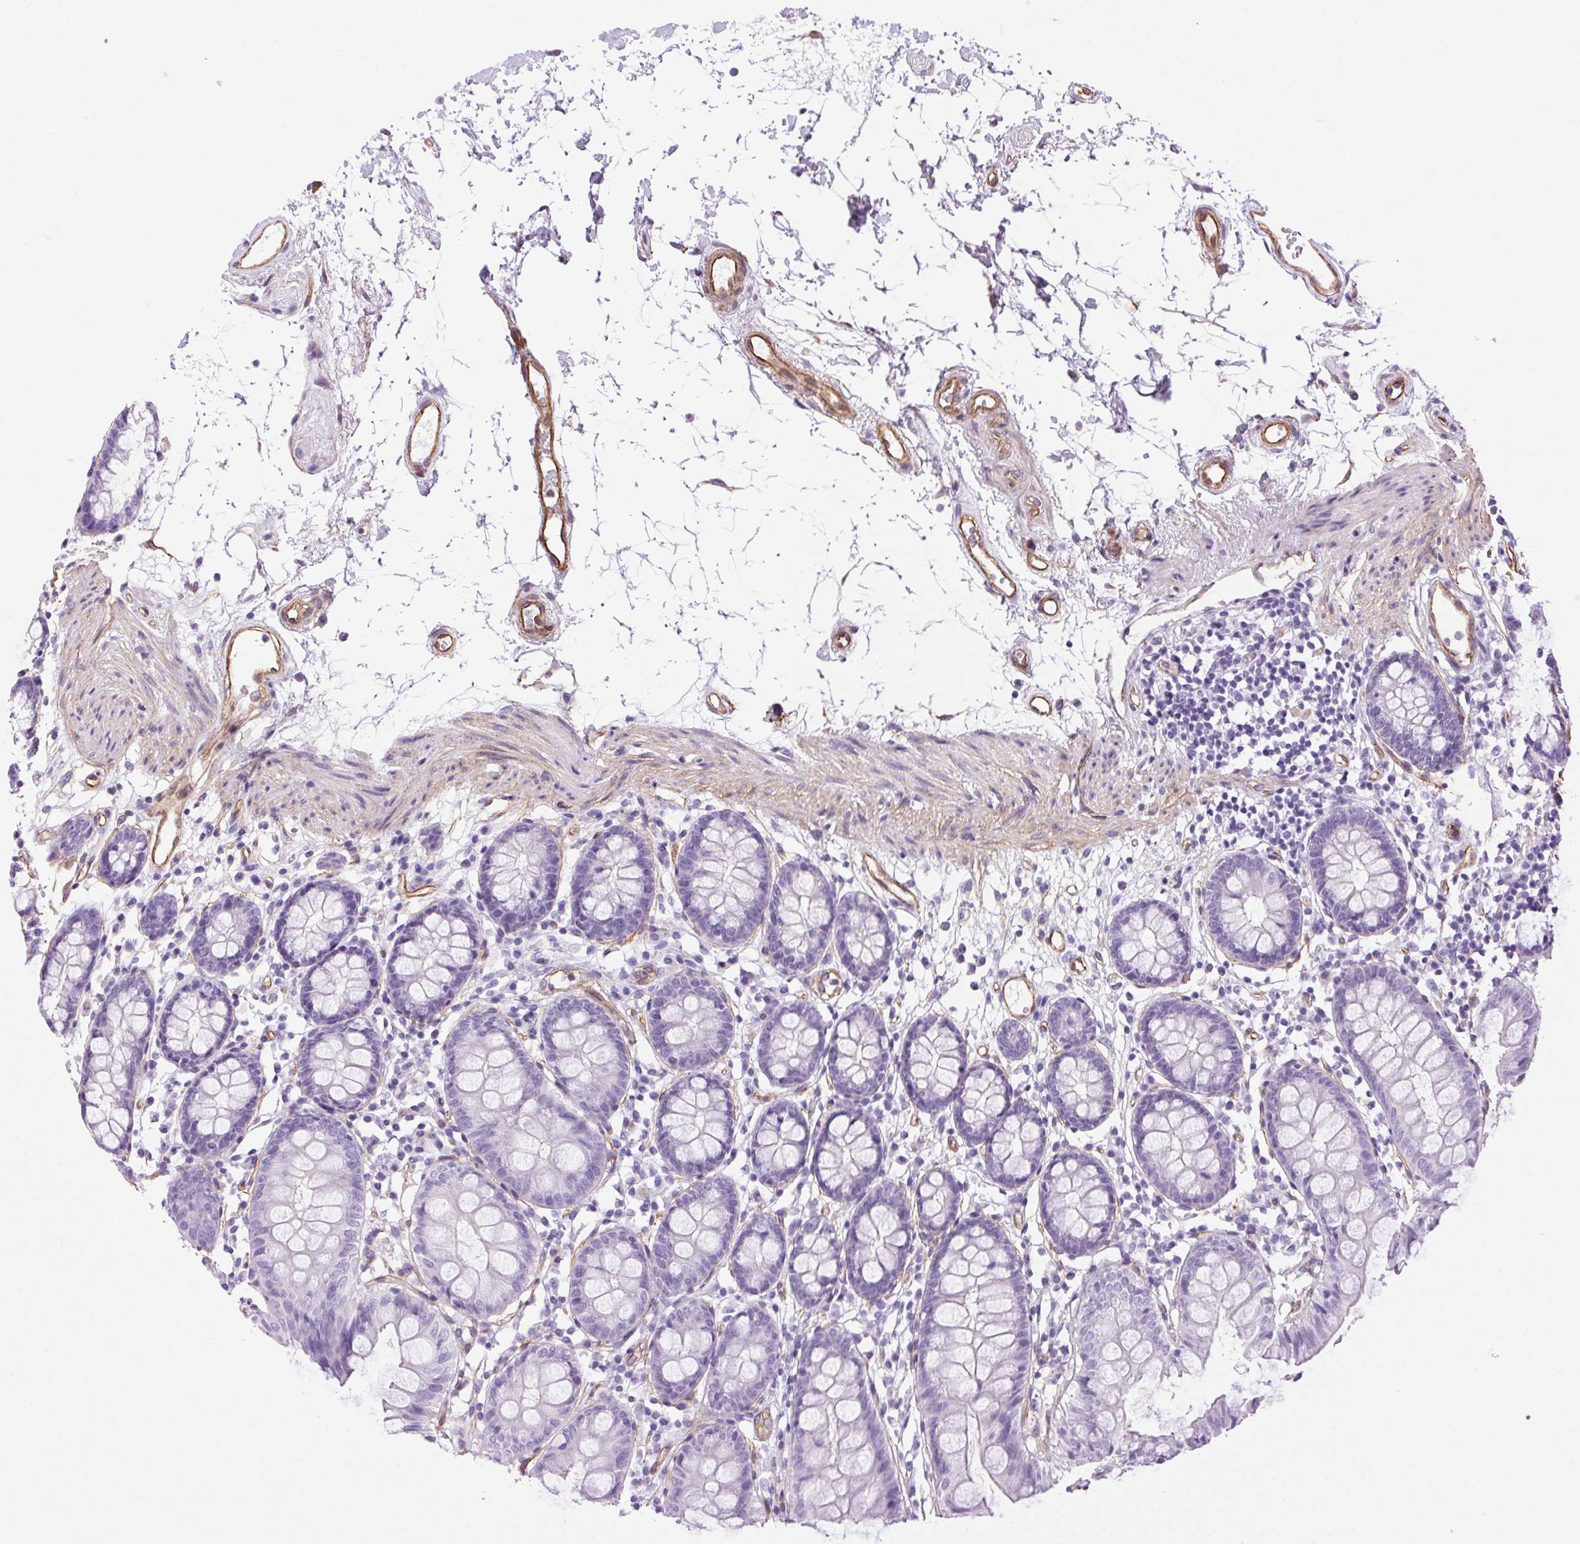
{"staining": {"intensity": "moderate", "quantity": ">75%", "location": "cytoplasmic/membranous"}, "tissue": "colon", "cell_type": "Endothelial cells", "image_type": "normal", "snomed": [{"axis": "morphology", "description": "Normal tissue, NOS"}, {"axis": "topography", "description": "Colon"}], "caption": "Immunohistochemical staining of normal human colon displays medium levels of moderate cytoplasmic/membranous positivity in about >75% of endothelial cells. (DAB IHC, brown staining for protein, blue staining for nuclei).", "gene": "SHCBP1L", "patient": {"sex": "female", "age": 84}}